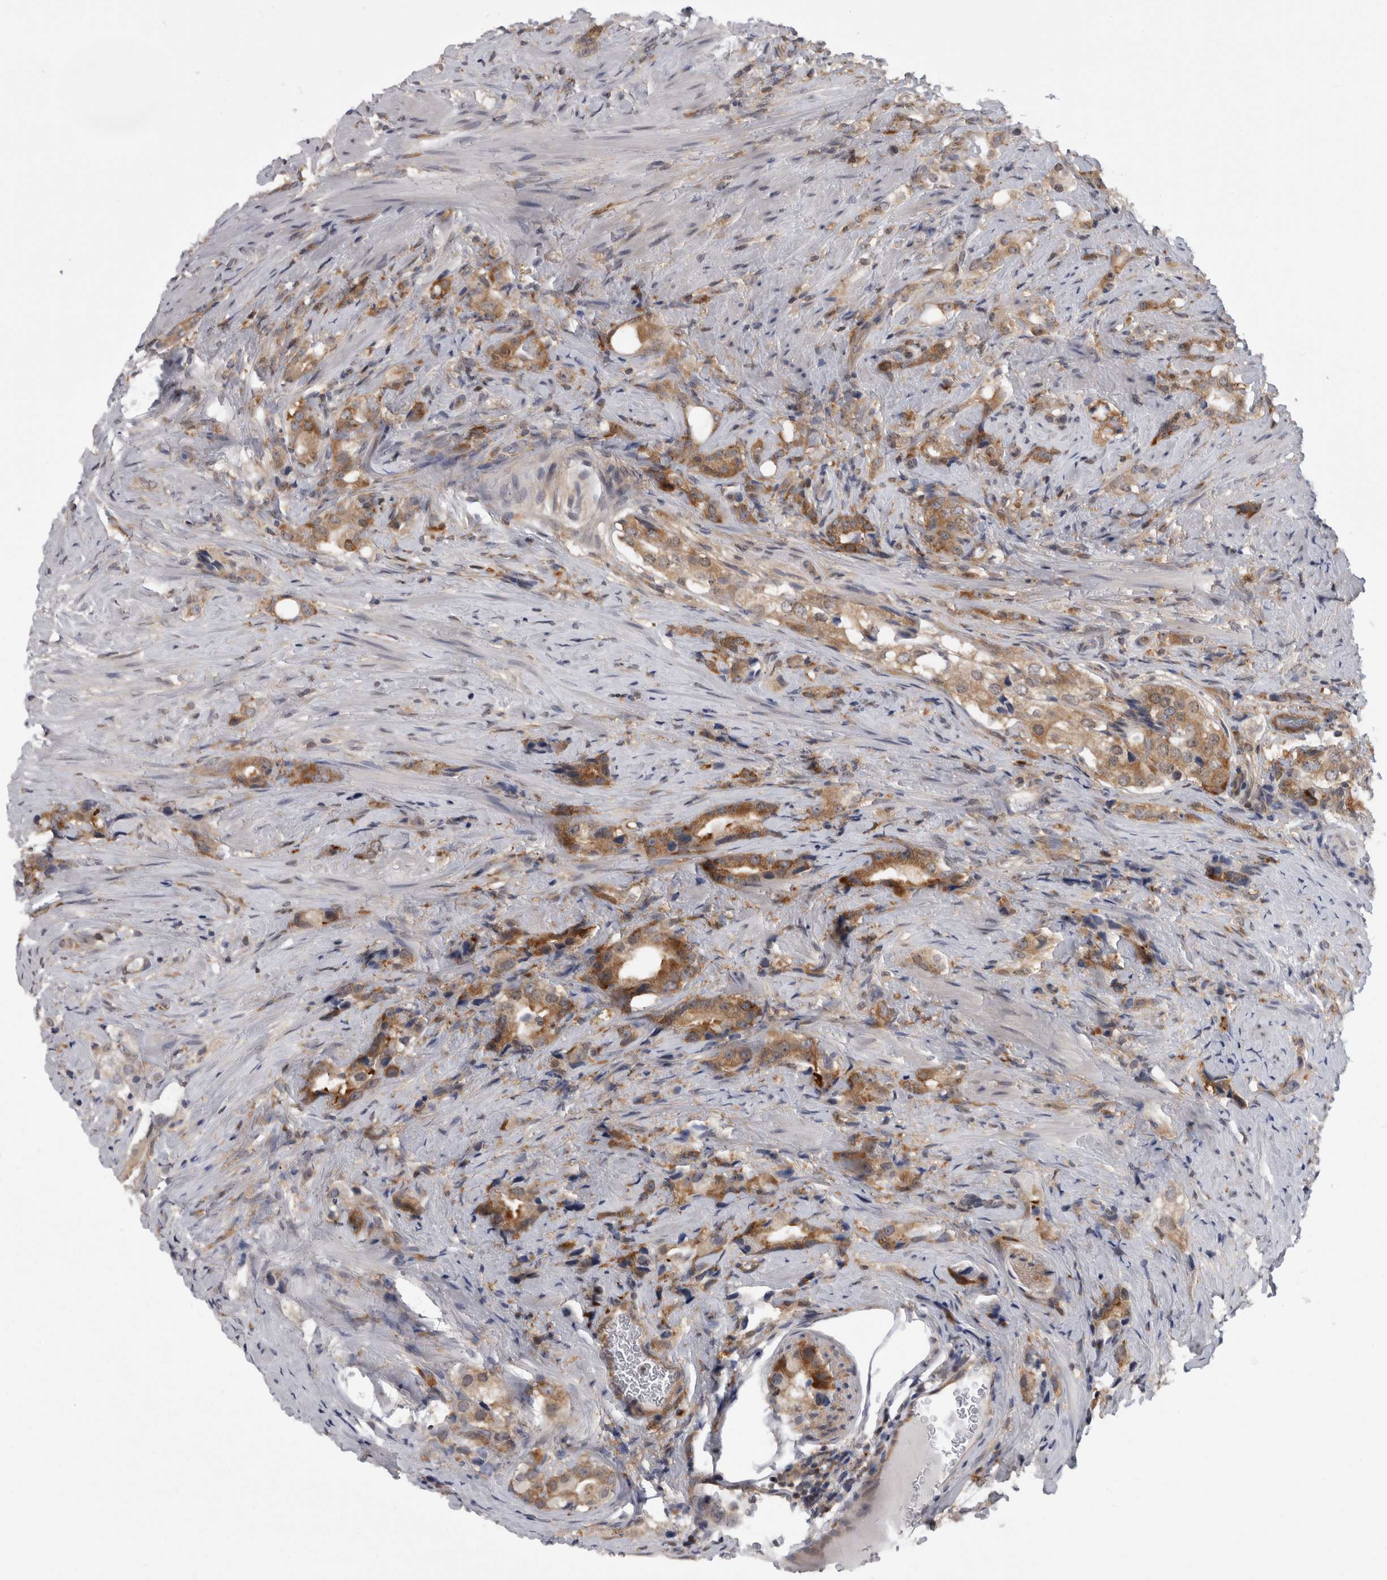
{"staining": {"intensity": "moderate", "quantity": ">75%", "location": "cytoplasmic/membranous"}, "tissue": "prostate cancer", "cell_type": "Tumor cells", "image_type": "cancer", "snomed": [{"axis": "morphology", "description": "Adenocarcinoma, High grade"}, {"axis": "topography", "description": "Prostate"}], "caption": "Prostate adenocarcinoma (high-grade) was stained to show a protein in brown. There is medium levels of moderate cytoplasmic/membranous positivity in about >75% of tumor cells. (DAB IHC with brightfield microscopy, high magnification).", "gene": "CACYBP", "patient": {"sex": "male", "age": 63}}